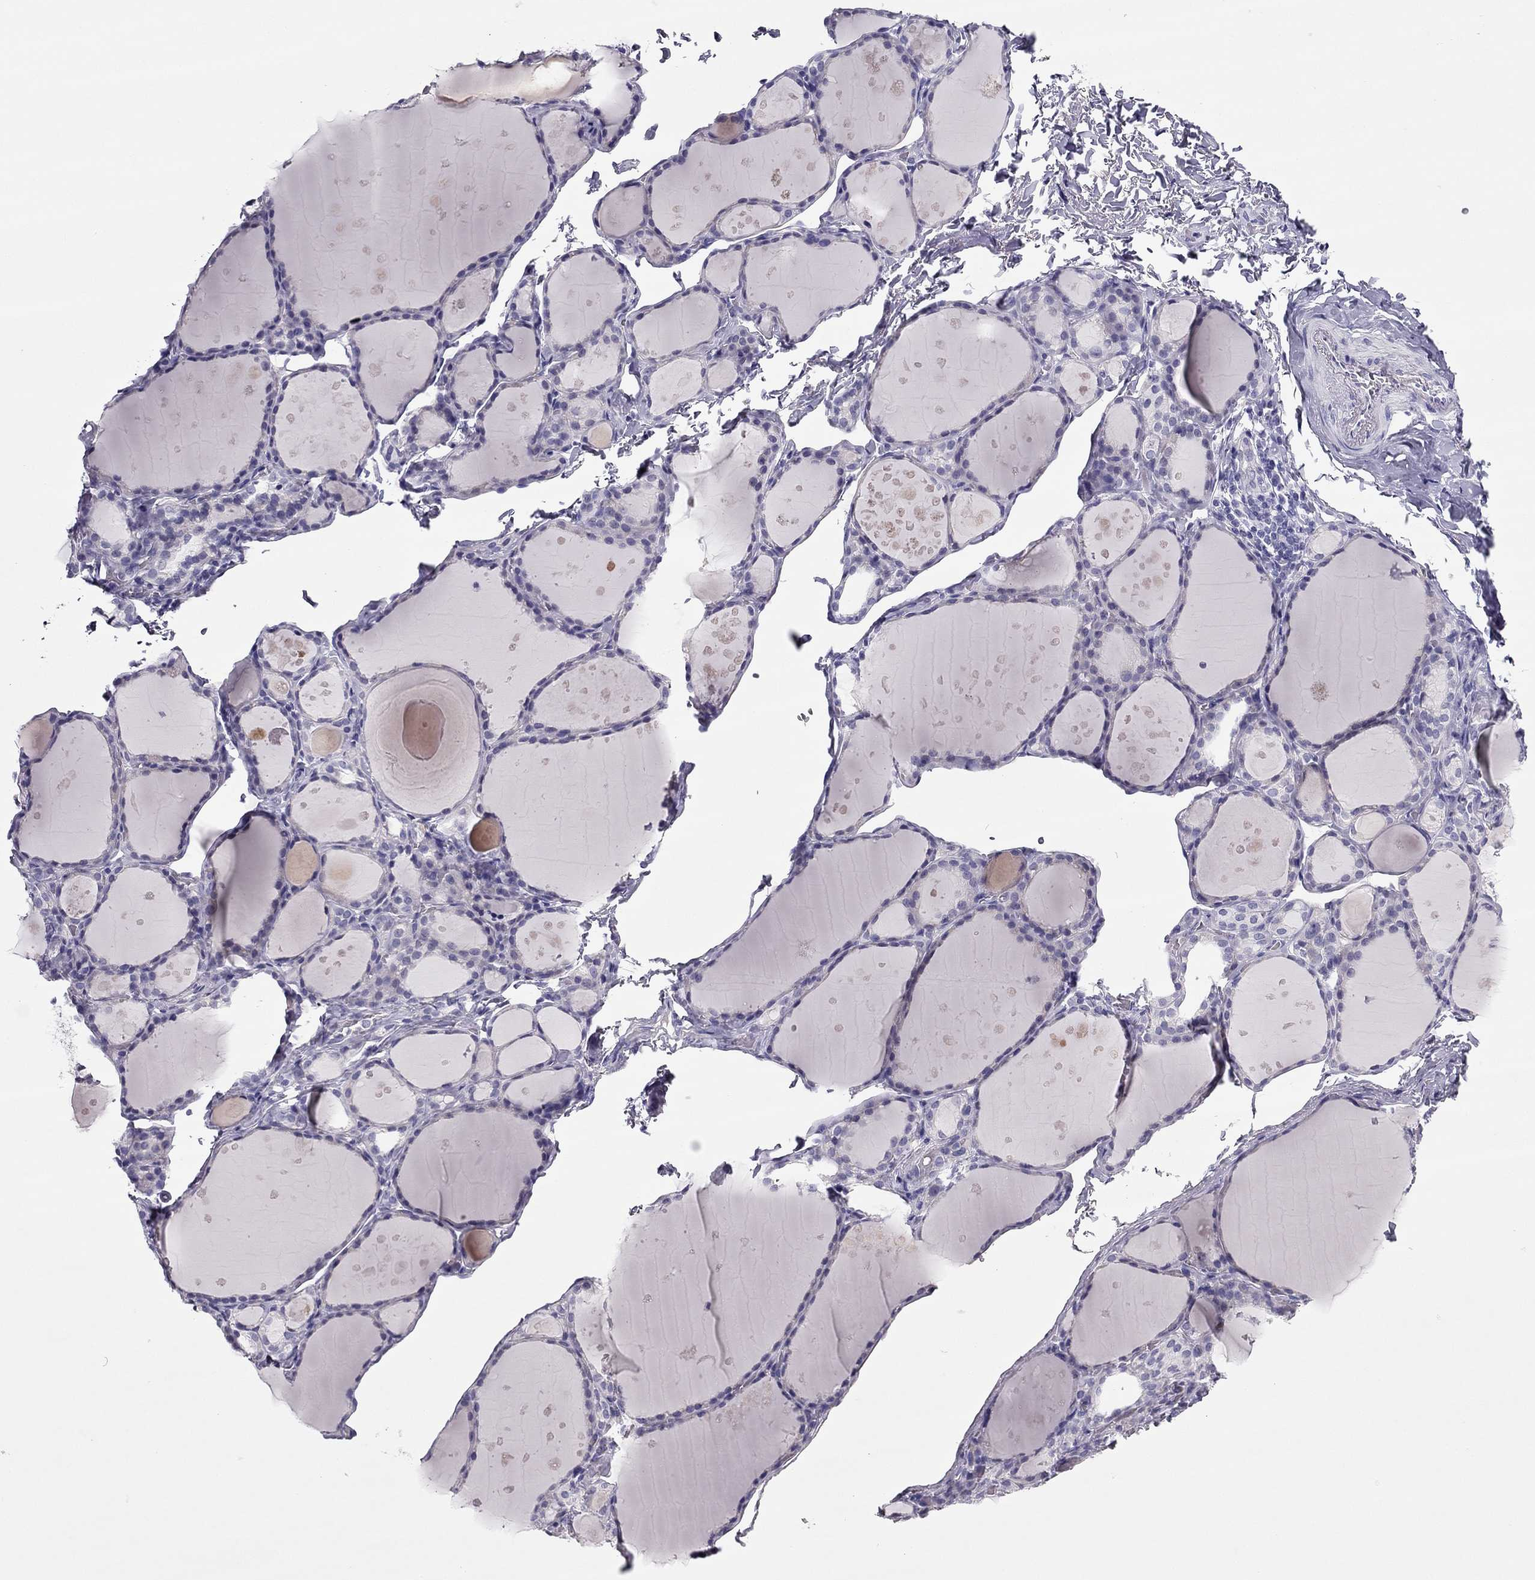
{"staining": {"intensity": "negative", "quantity": "none", "location": "none"}, "tissue": "thyroid gland", "cell_type": "Glandular cells", "image_type": "normal", "snomed": [{"axis": "morphology", "description": "Normal tissue, NOS"}, {"axis": "topography", "description": "Thyroid gland"}], "caption": "Immunohistochemistry photomicrograph of unremarkable thyroid gland stained for a protein (brown), which reveals no expression in glandular cells.", "gene": "PDE6A", "patient": {"sex": "male", "age": 68}}